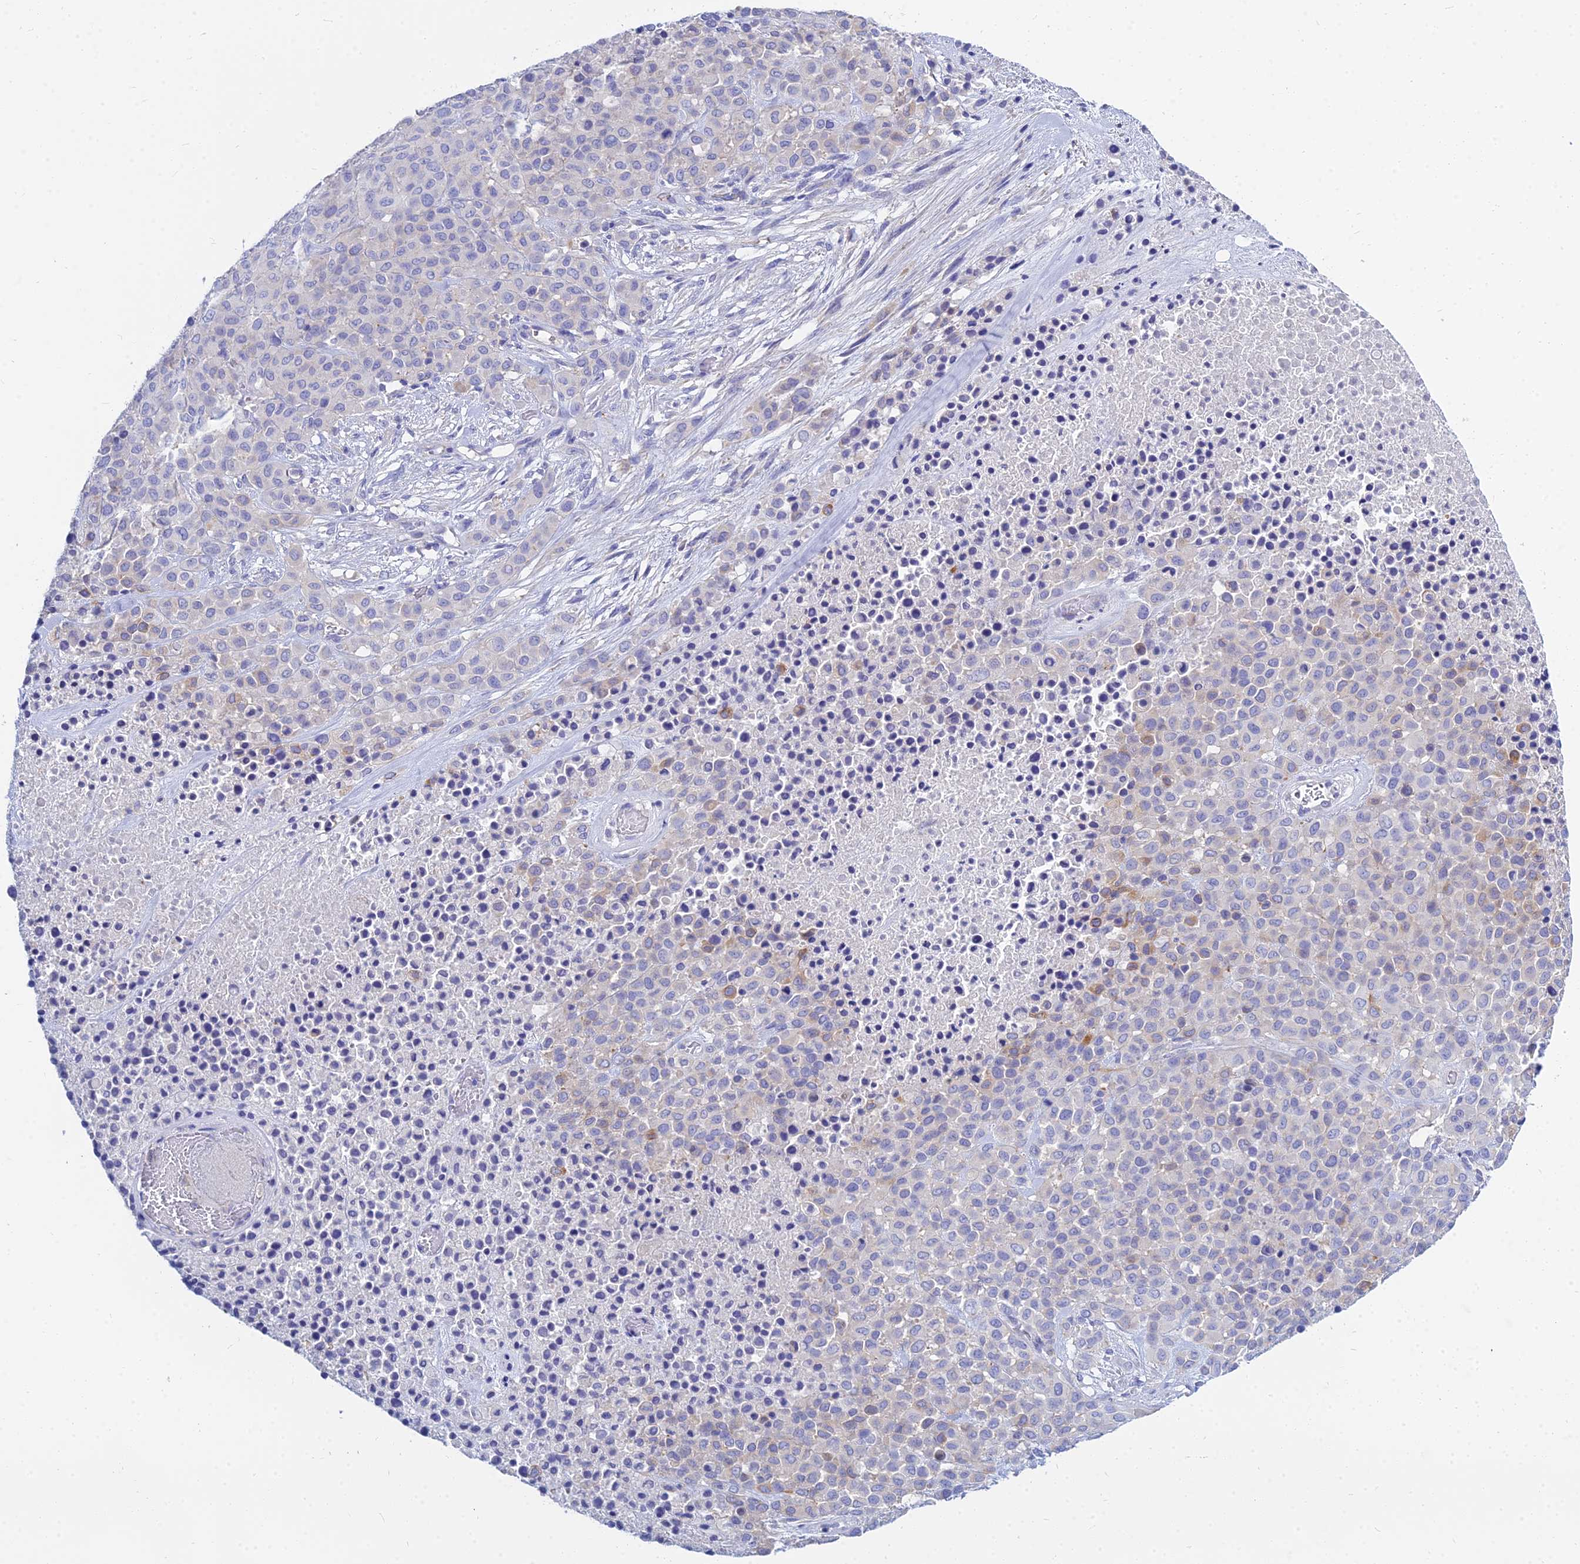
{"staining": {"intensity": "moderate", "quantity": "<25%", "location": "cytoplasmic/membranous"}, "tissue": "melanoma", "cell_type": "Tumor cells", "image_type": "cancer", "snomed": [{"axis": "morphology", "description": "Malignant melanoma, Metastatic site"}, {"axis": "topography", "description": "Skin"}], "caption": "A brown stain shows moderate cytoplasmic/membranous staining of a protein in human malignant melanoma (metastatic site) tumor cells.", "gene": "ZNF552", "patient": {"sex": "female", "age": 81}}